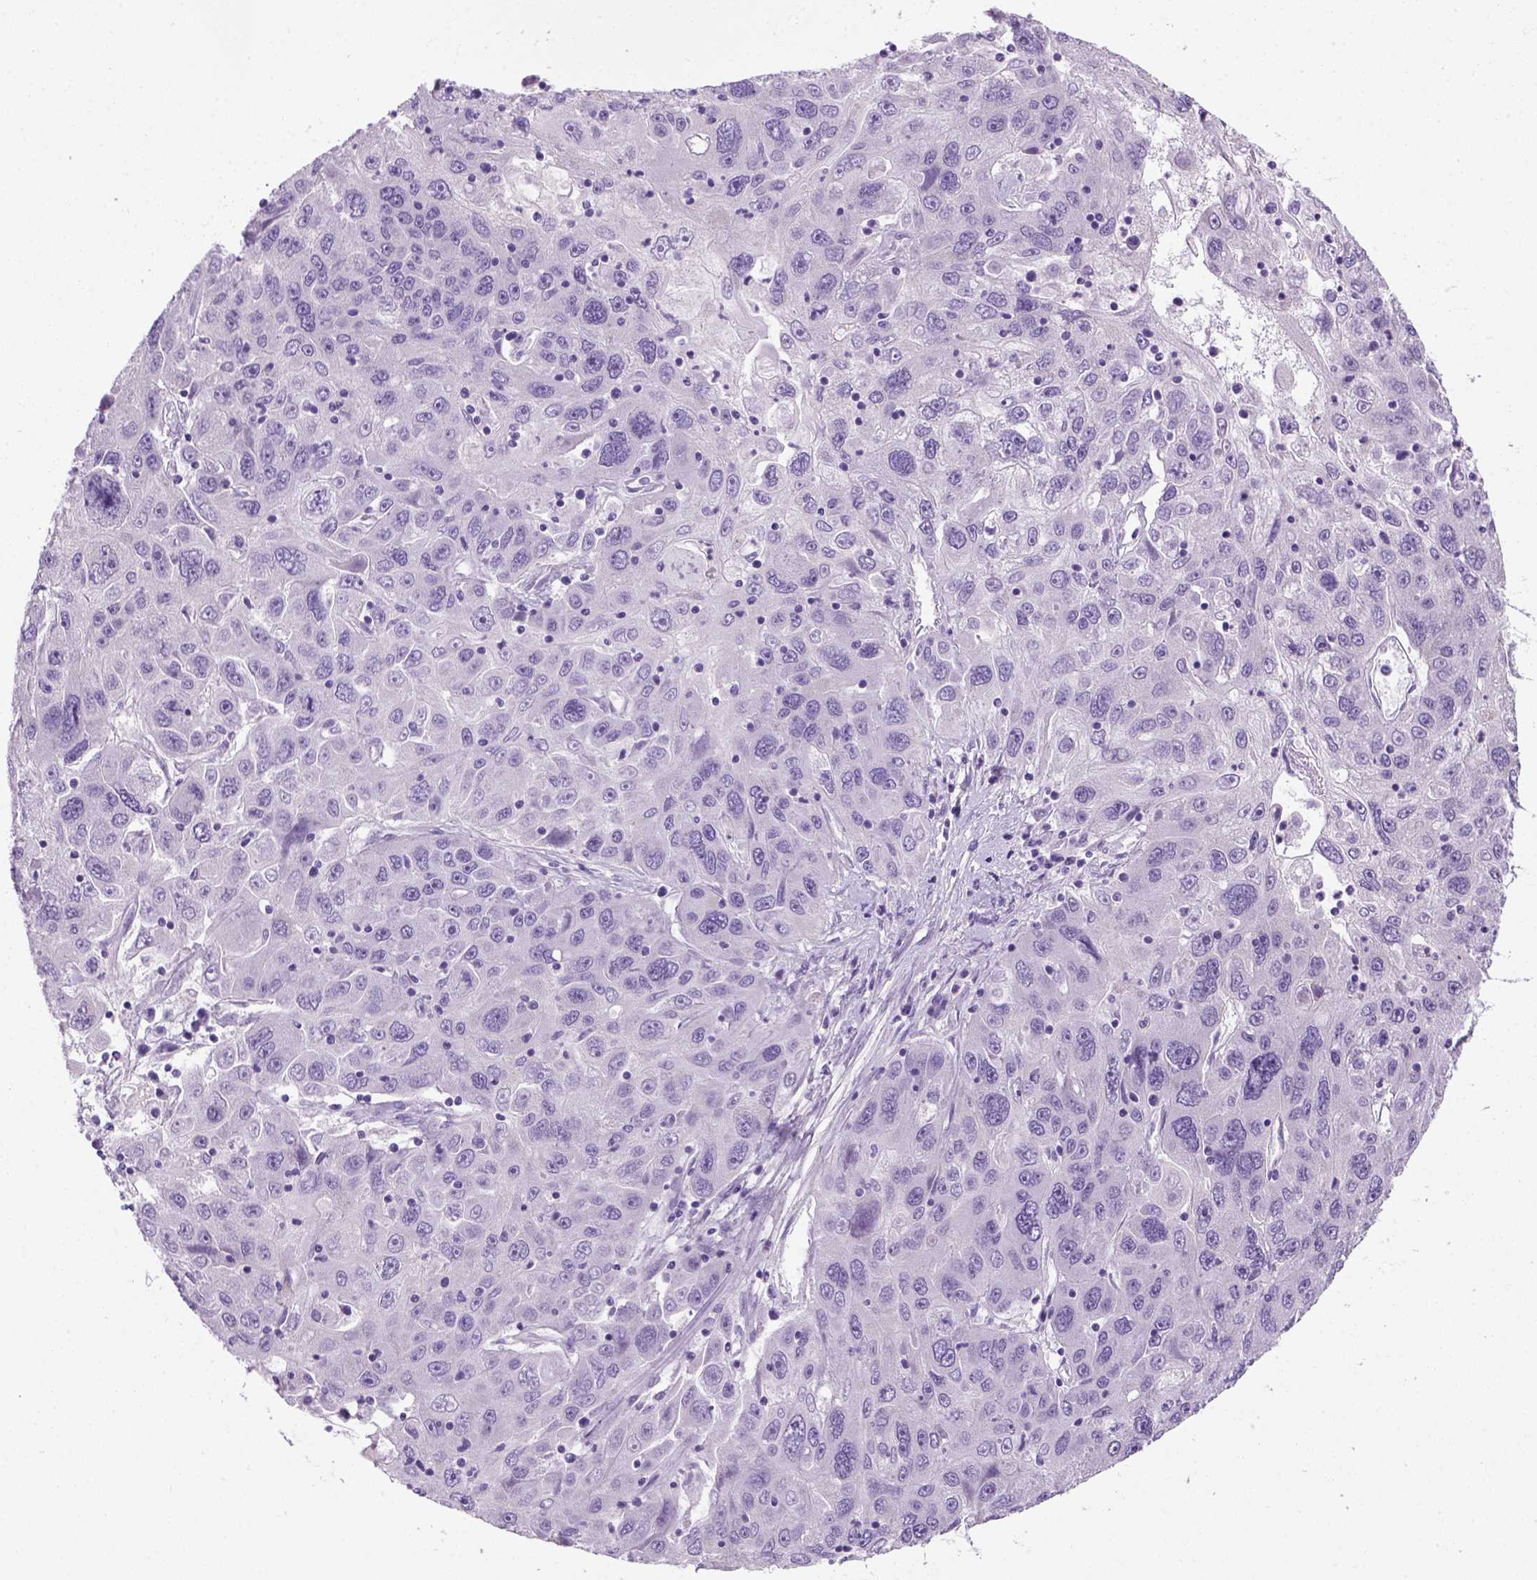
{"staining": {"intensity": "negative", "quantity": "none", "location": "none"}, "tissue": "stomach cancer", "cell_type": "Tumor cells", "image_type": "cancer", "snomed": [{"axis": "morphology", "description": "Adenocarcinoma, NOS"}, {"axis": "topography", "description": "Stomach"}], "caption": "Immunohistochemistry (IHC) micrograph of human stomach cancer stained for a protein (brown), which reveals no staining in tumor cells.", "gene": "KRT71", "patient": {"sex": "male", "age": 56}}